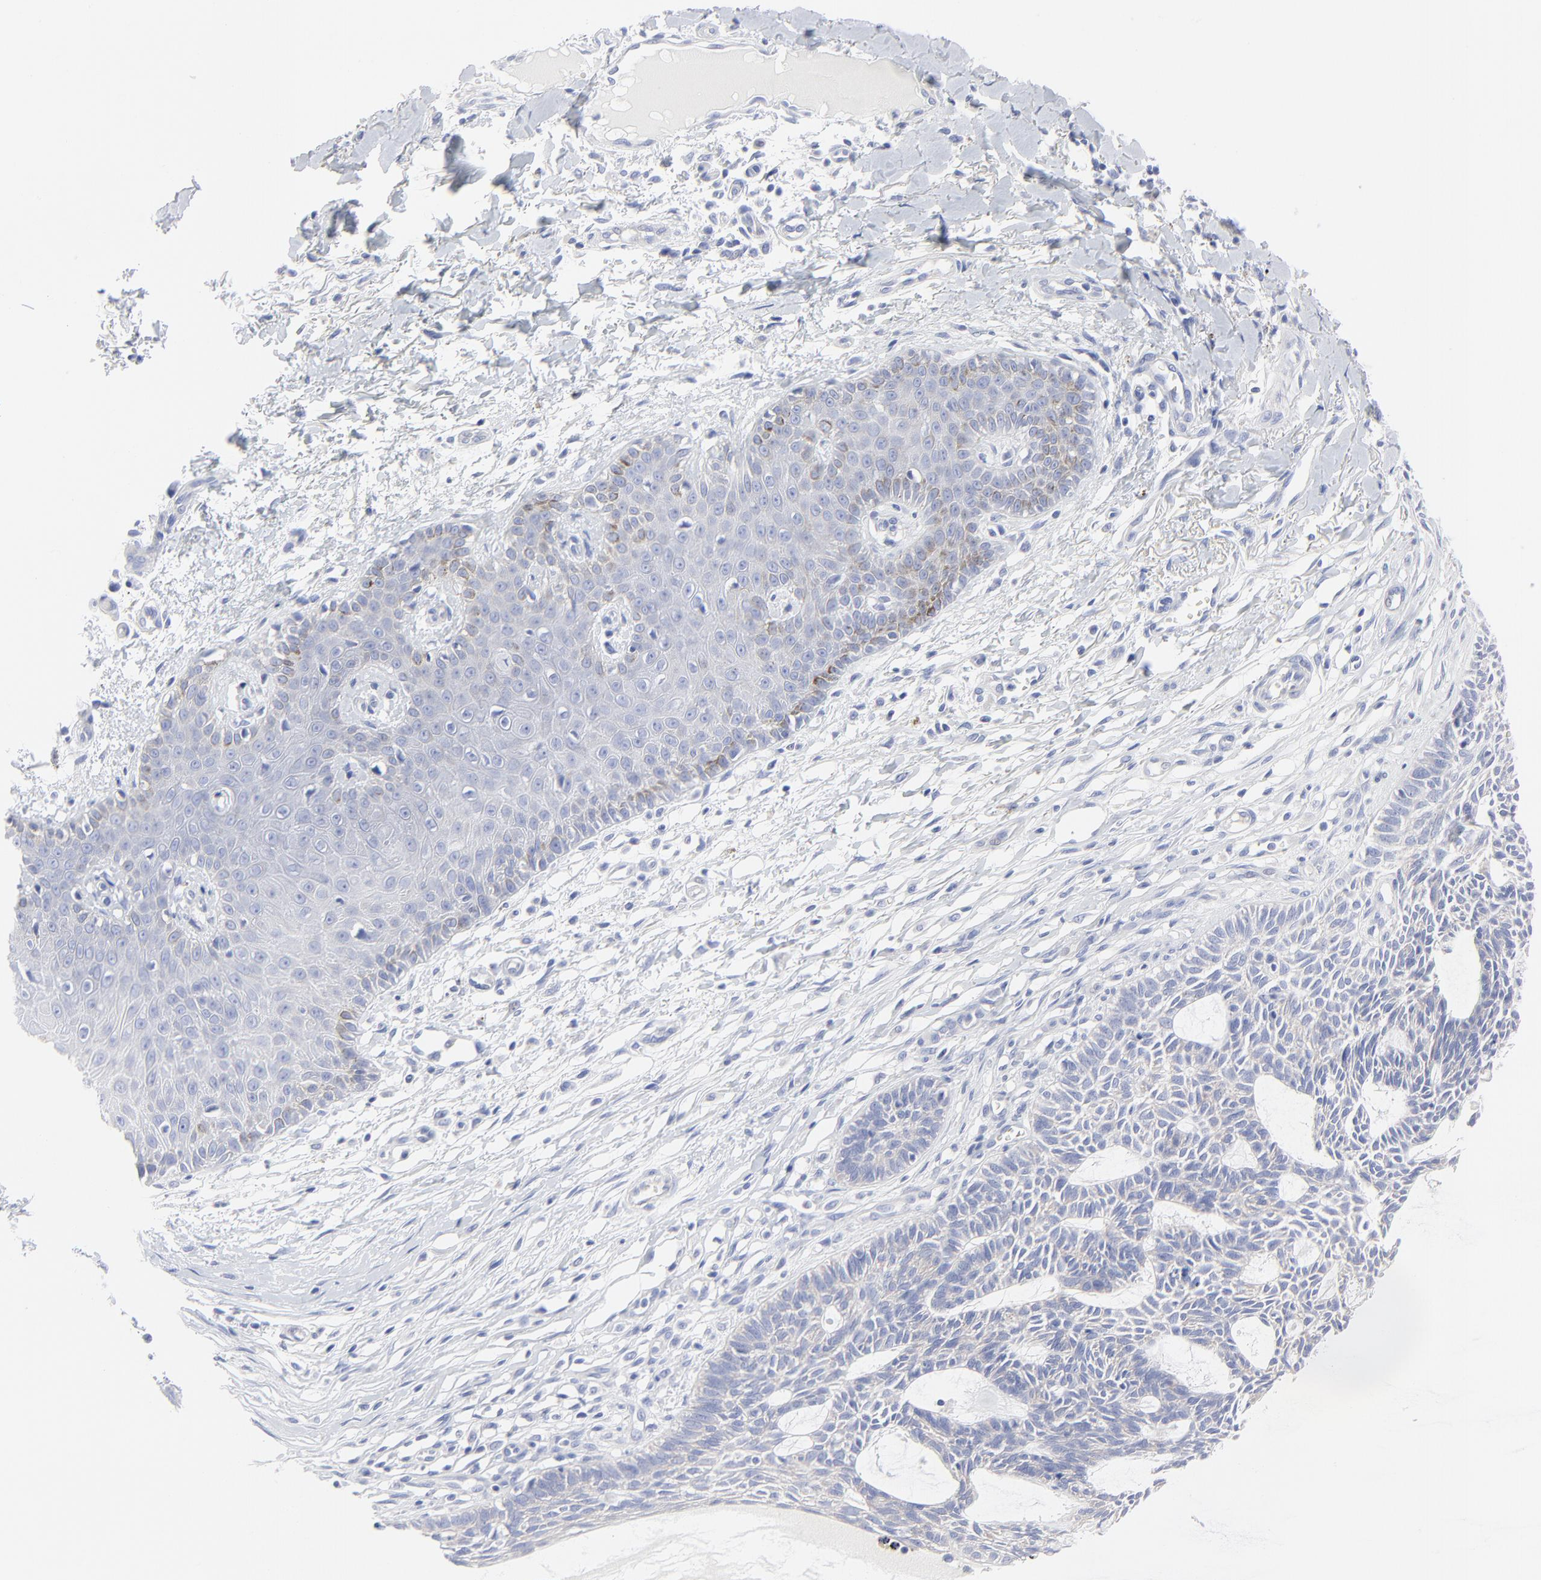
{"staining": {"intensity": "negative", "quantity": "none", "location": "none"}, "tissue": "skin cancer", "cell_type": "Tumor cells", "image_type": "cancer", "snomed": [{"axis": "morphology", "description": "Basal cell carcinoma"}, {"axis": "topography", "description": "Skin"}], "caption": "DAB (3,3'-diaminobenzidine) immunohistochemical staining of human skin cancer (basal cell carcinoma) reveals no significant expression in tumor cells. (DAB (3,3'-diaminobenzidine) immunohistochemistry (IHC), high magnification).", "gene": "PSD3", "patient": {"sex": "male", "age": 67}}